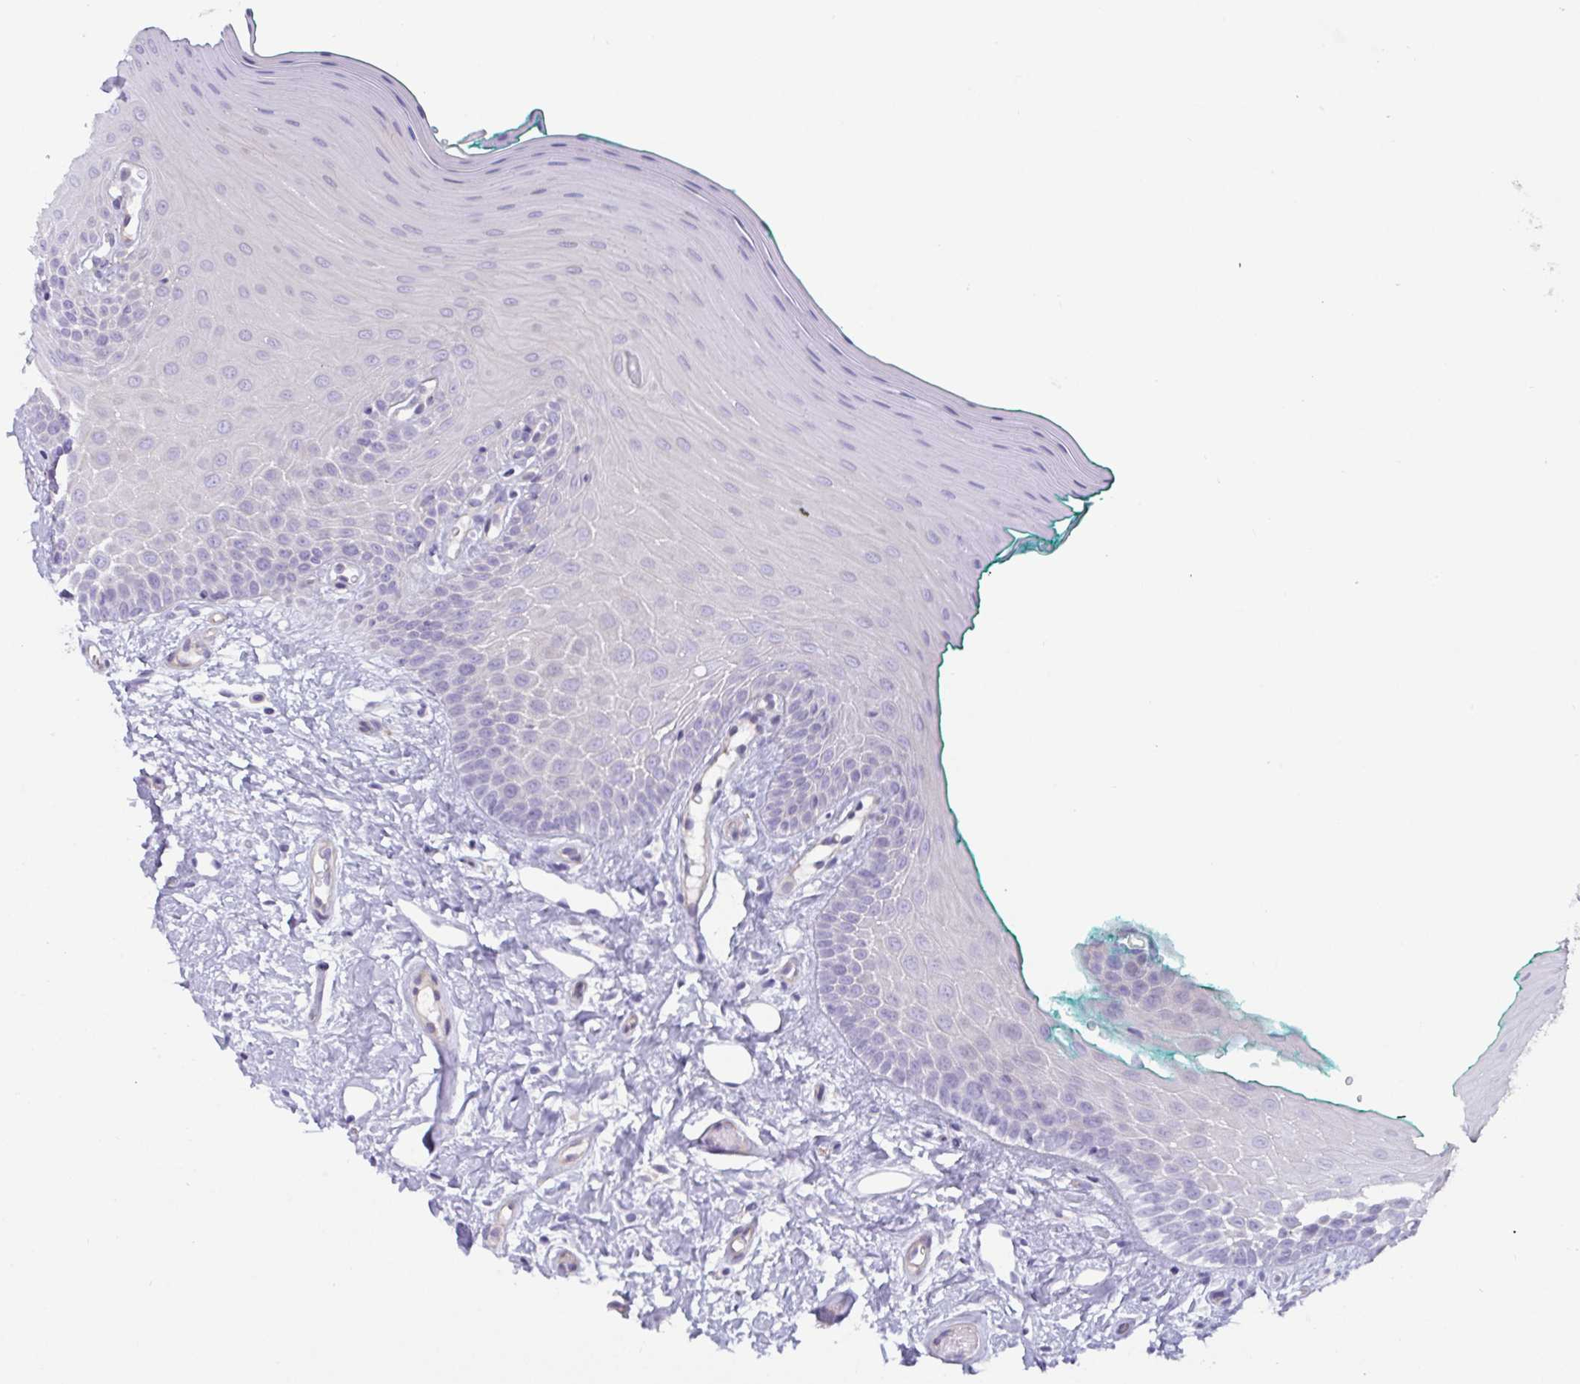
{"staining": {"intensity": "negative", "quantity": "none", "location": "none"}, "tissue": "oral mucosa", "cell_type": "Squamous epithelial cells", "image_type": "normal", "snomed": [{"axis": "morphology", "description": "Normal tissue, NOS"}, {"axis": "topography", "description": "Oral tissue"}], "caption": "A histopathology image of oral mucosa stained for a protein displays no brown staining in squamous epithelial cells.", "gene": "OR5P3", "patient": {"sex": "female", "age": 40}}